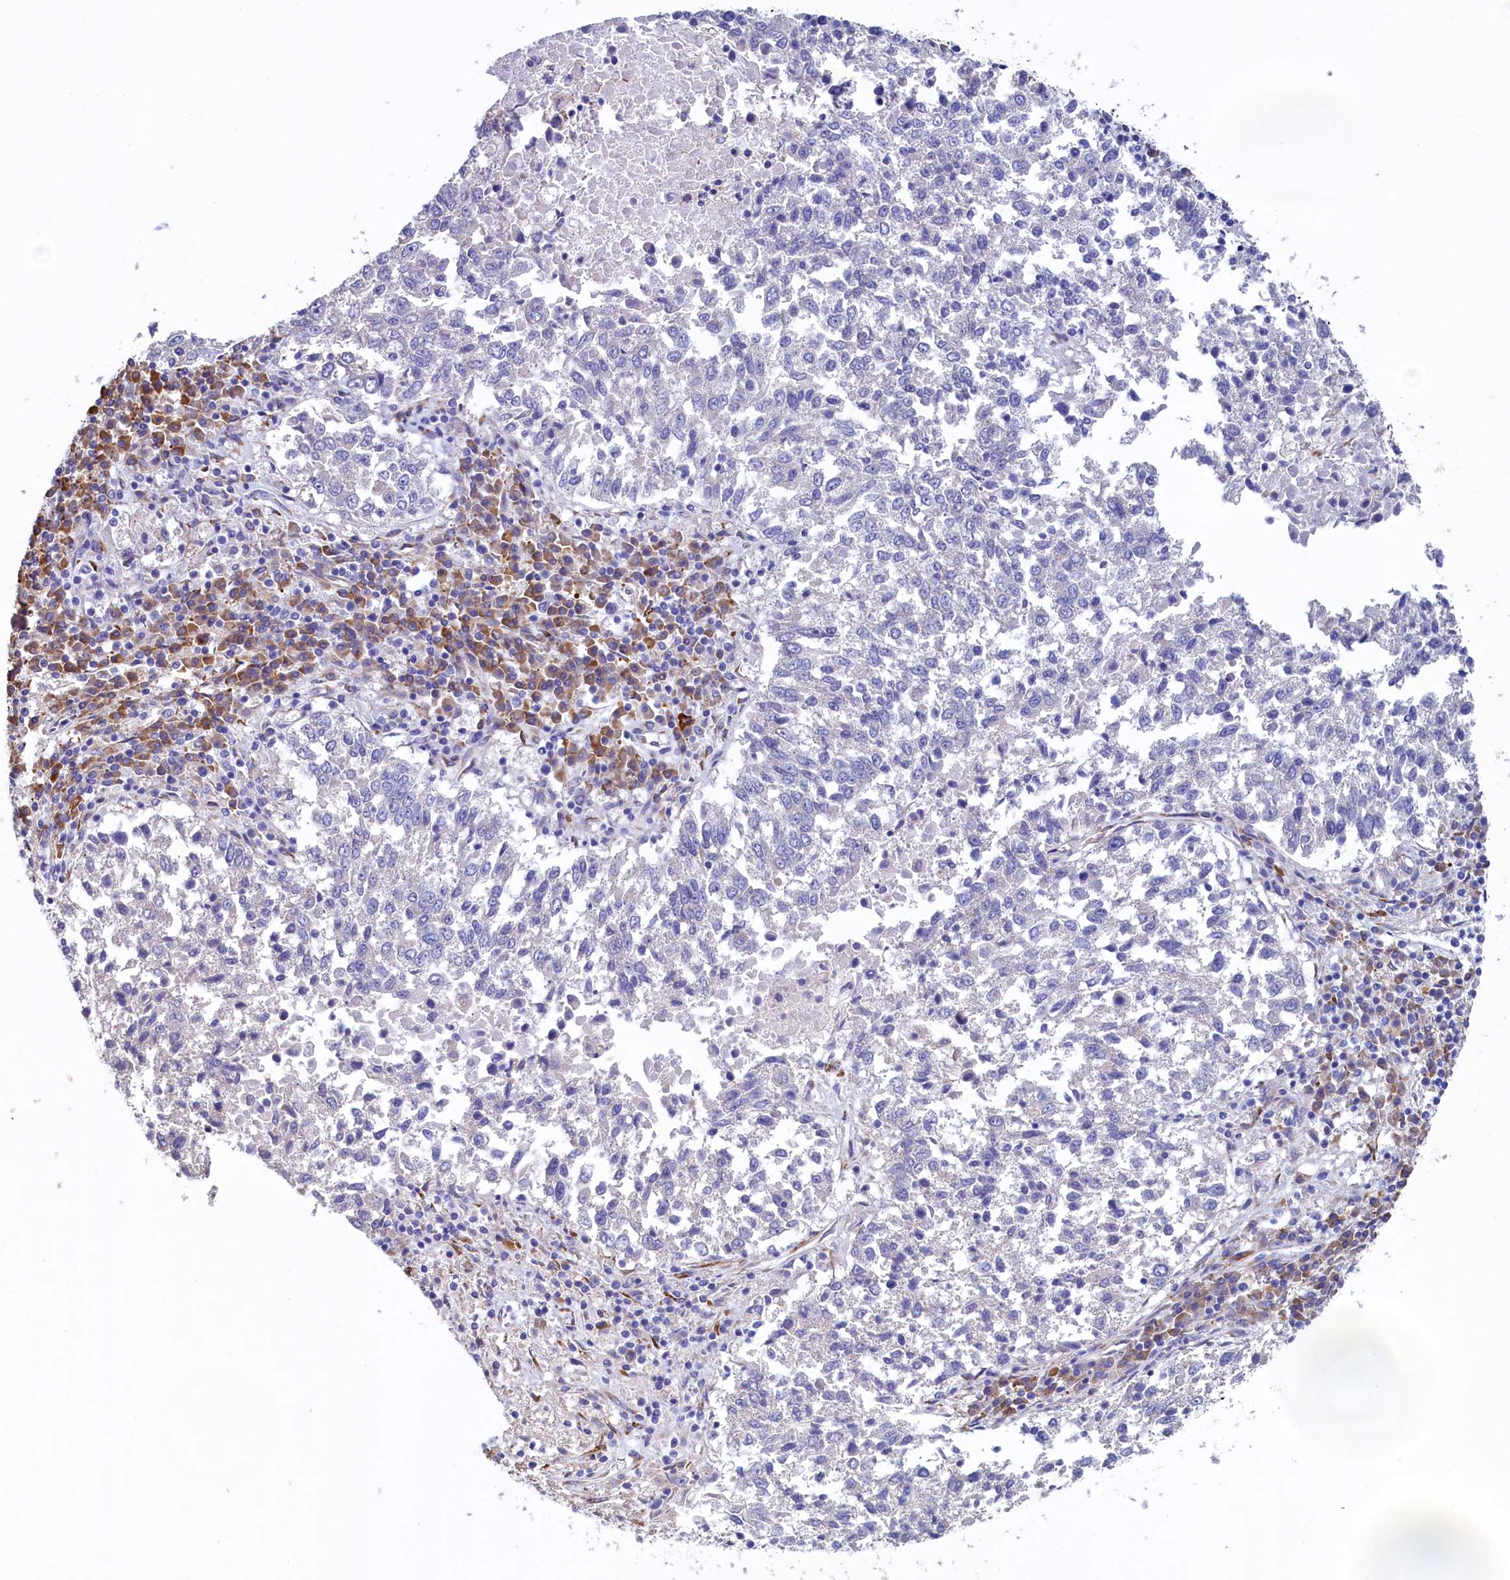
{"staining": {"intensity": "negative", "quantity": "none", "location": "none"}, "tissue": "lung cancer", "cell_type": "Tumor cells", "image_type": "cancer", "snomed": [{"axis": "morphology", "description": "Squamous cell carcinoma, NOS"}, {"axis": "topography", "description": "Lung"}], "caption": "Immunohistochemistry (IHC) micrograph of neoplastic tissue: lung cancer stained with DAB (3,3'-diaminobenzidine) displays no significant protein positivity in tumor cells. The staining was performed using DAB to visualize the protein expression in brown, while the nuclei were stained in blue with hematoxylin (Magnification: 20x).", "gene": "CBLIF", "patient": {"sex": "male", "age": 73}}